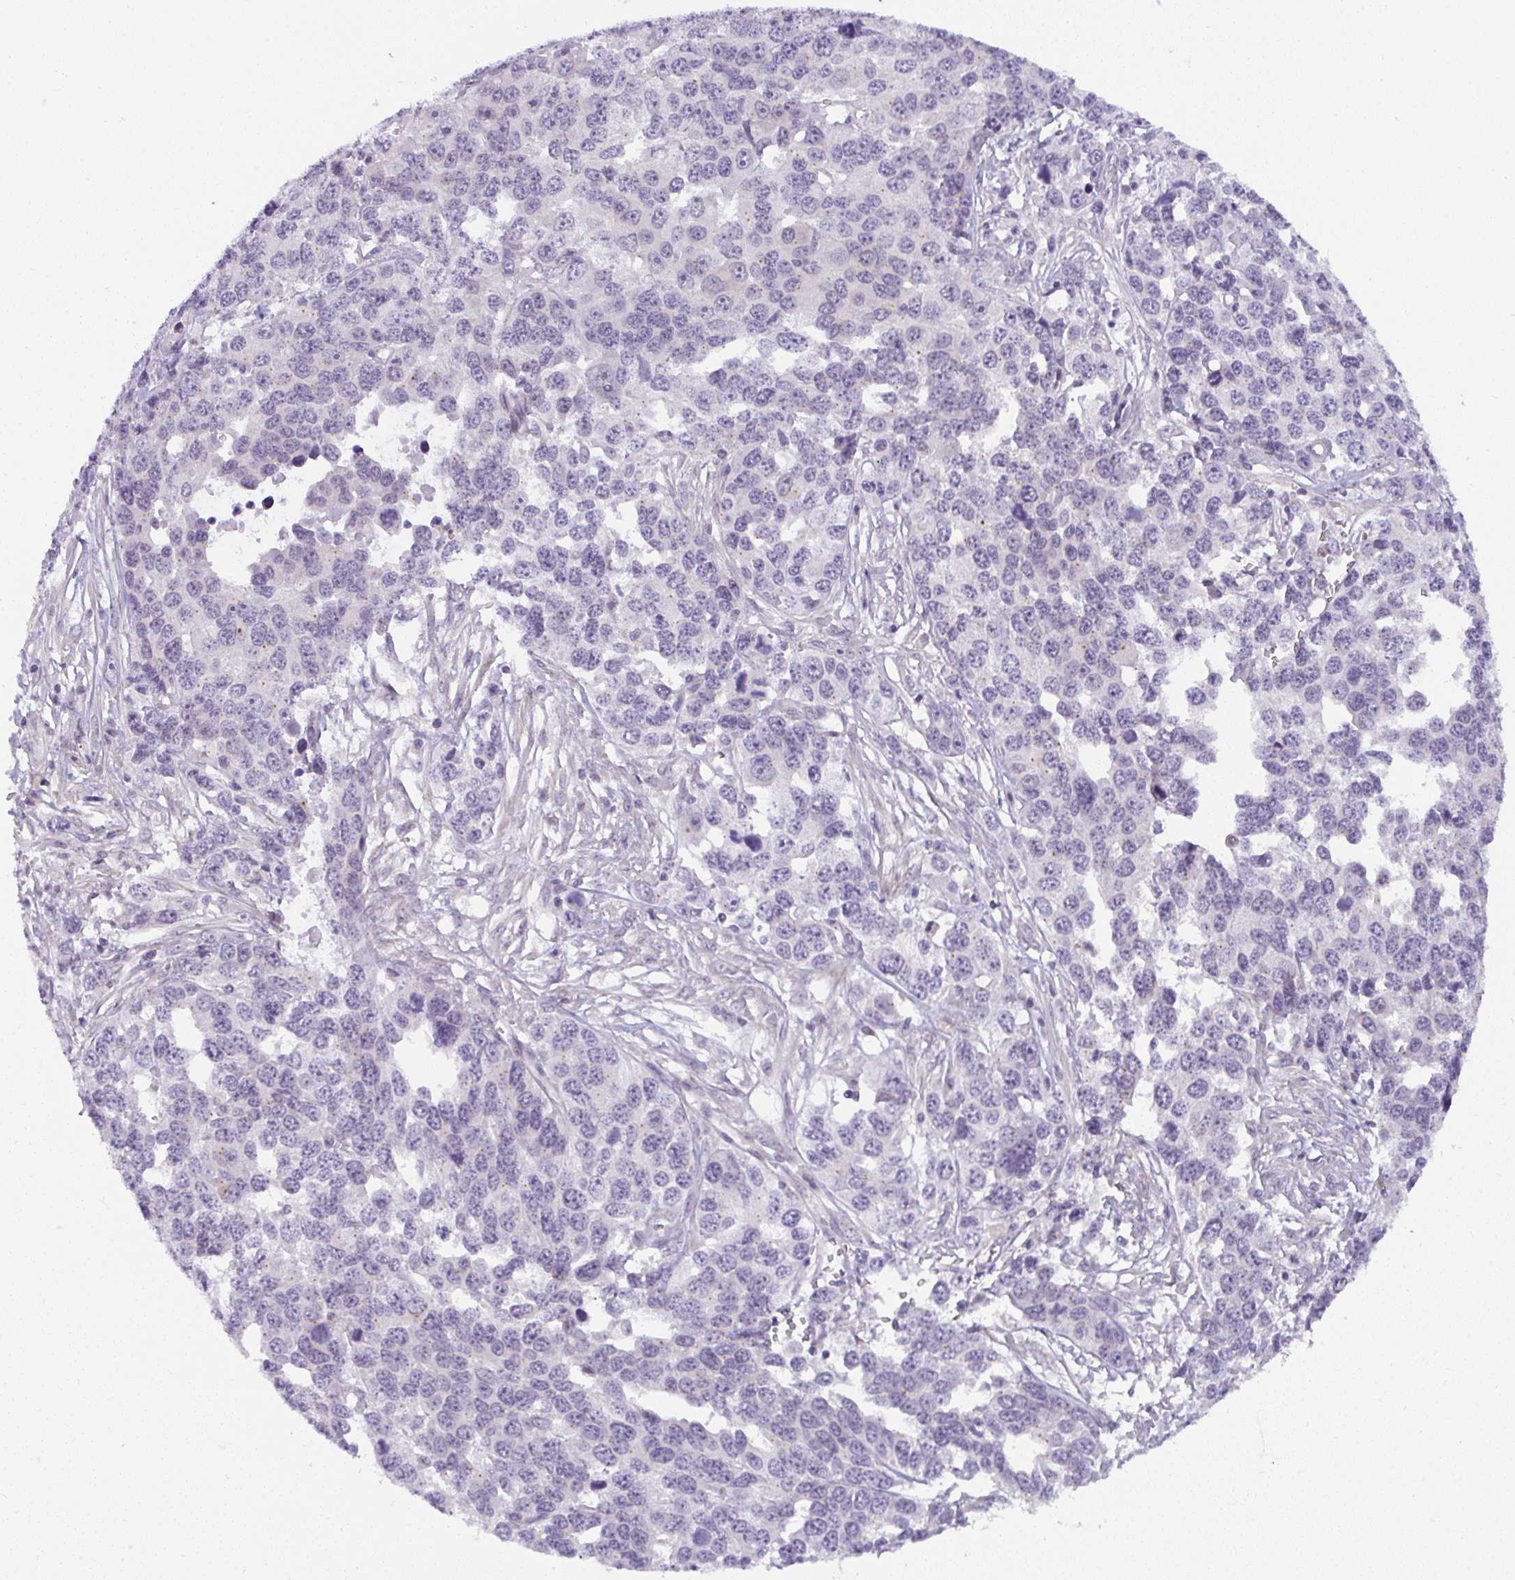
{"staining": {"intensity": "negative", "quantity": "none", "location": "none"}, "tissue": "ovarian cancer", "cell_type": "Tumor cells", "image_type": "cancer", "snomed": [{"axis": "morphology", "description": "Cystadenocarcinoma, serous, NOS"}, {"axis": "topography", "description": "Ovary"}], "caption": "Protein analysis of ovarian cancer (serous cystadenocarcinoma) displays no significant staining in tumor cells.", "gene": "DZIP1", "patient": {"sex": "female", "age": 76}}